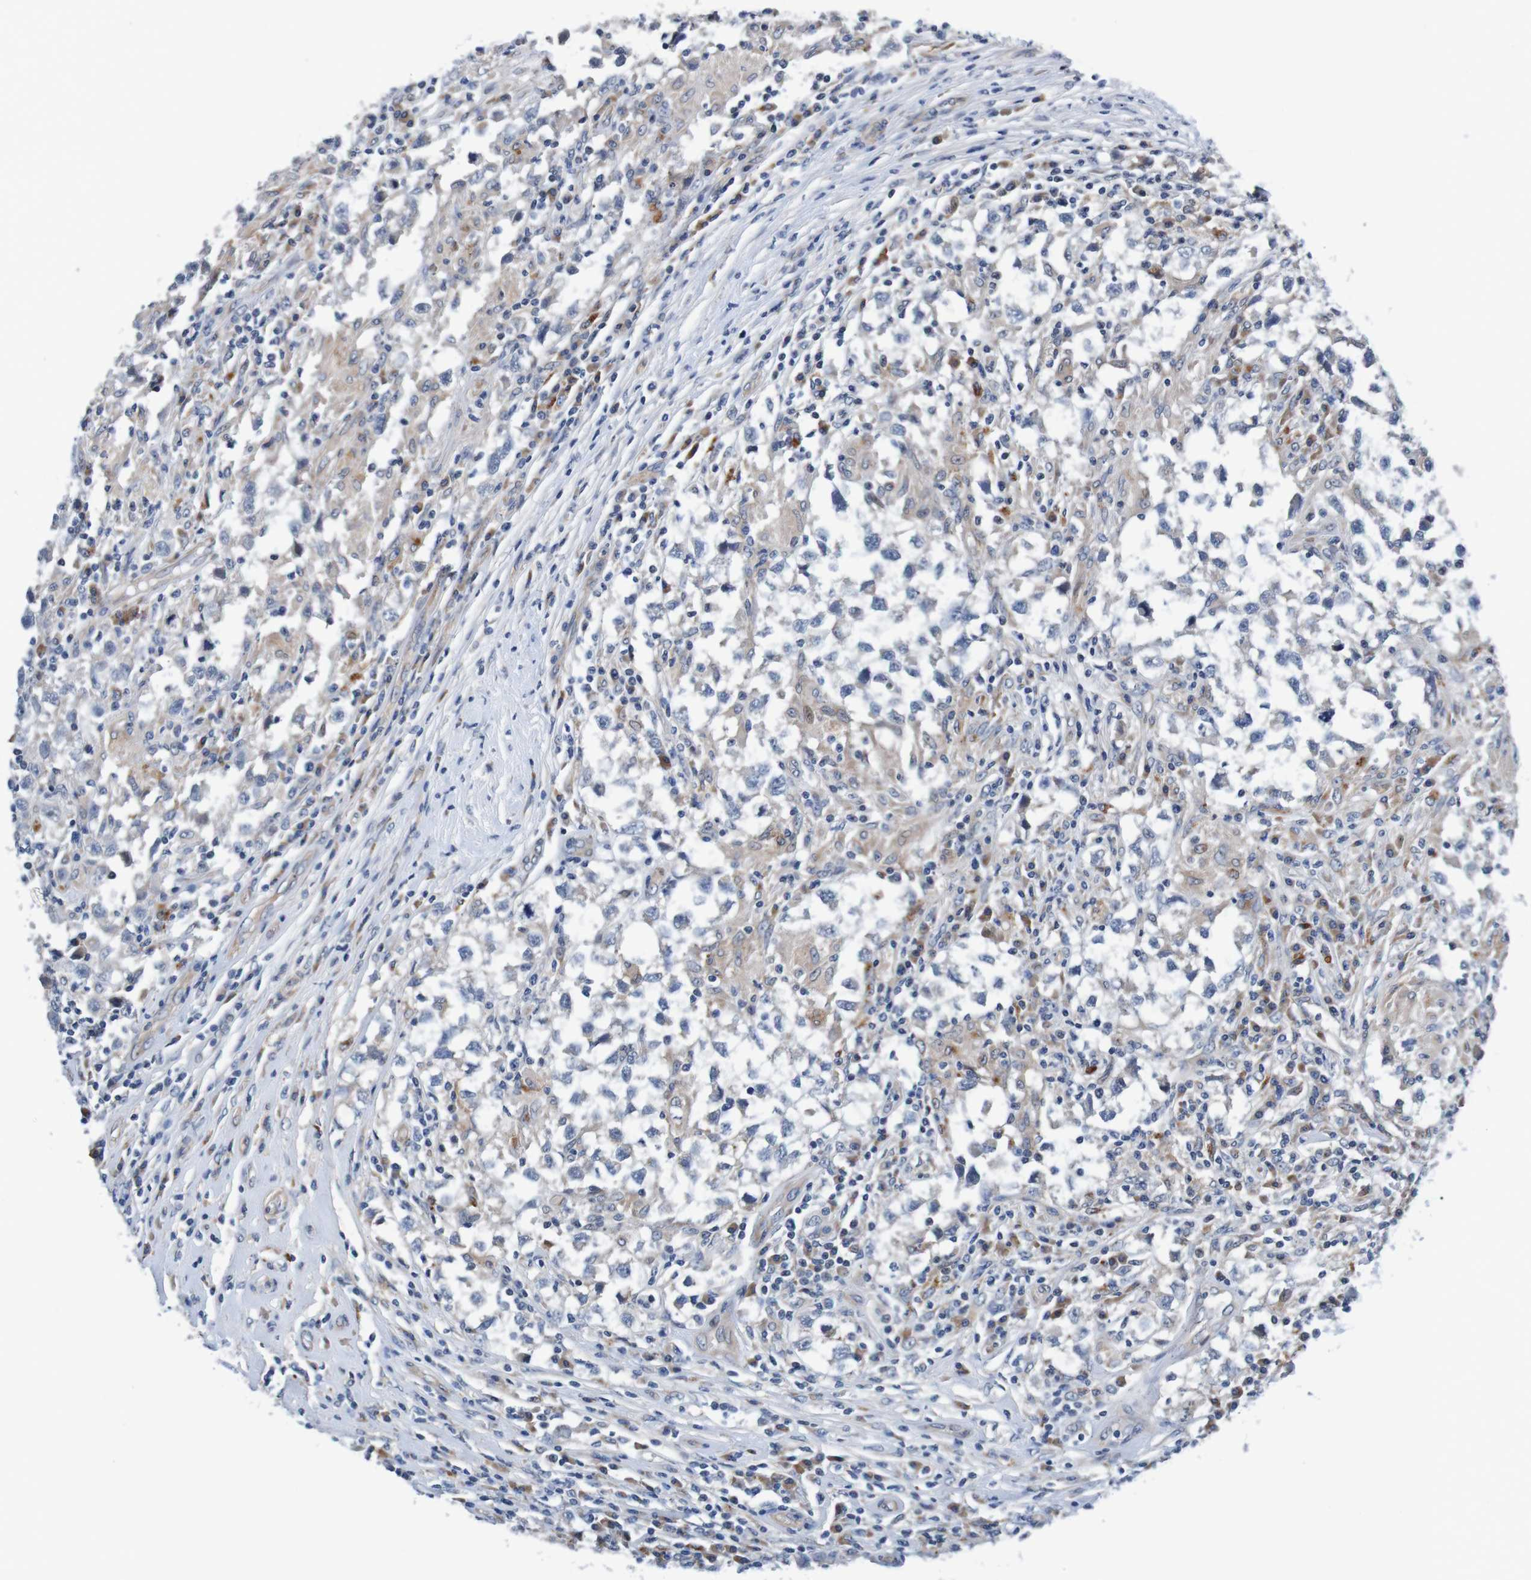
{"staining": {"intensity": "negative", "quantity": "none", "location": "none"}, "tissue": "testis cancer", "cell_type": "Tumor cells", "image_type": "cancer", "snomed": [{"axis": "morphology", "description": "Carcinoma, Embryonal, NOS"}, {"axis": "topography", "description": "Testis"}], "caption": "The photomicrograph demonstrates no staining of tumor cells in embryonal carcinoma (testis).", "gene": "CPED1", "patient": {"sex": "male", "age": 21}}